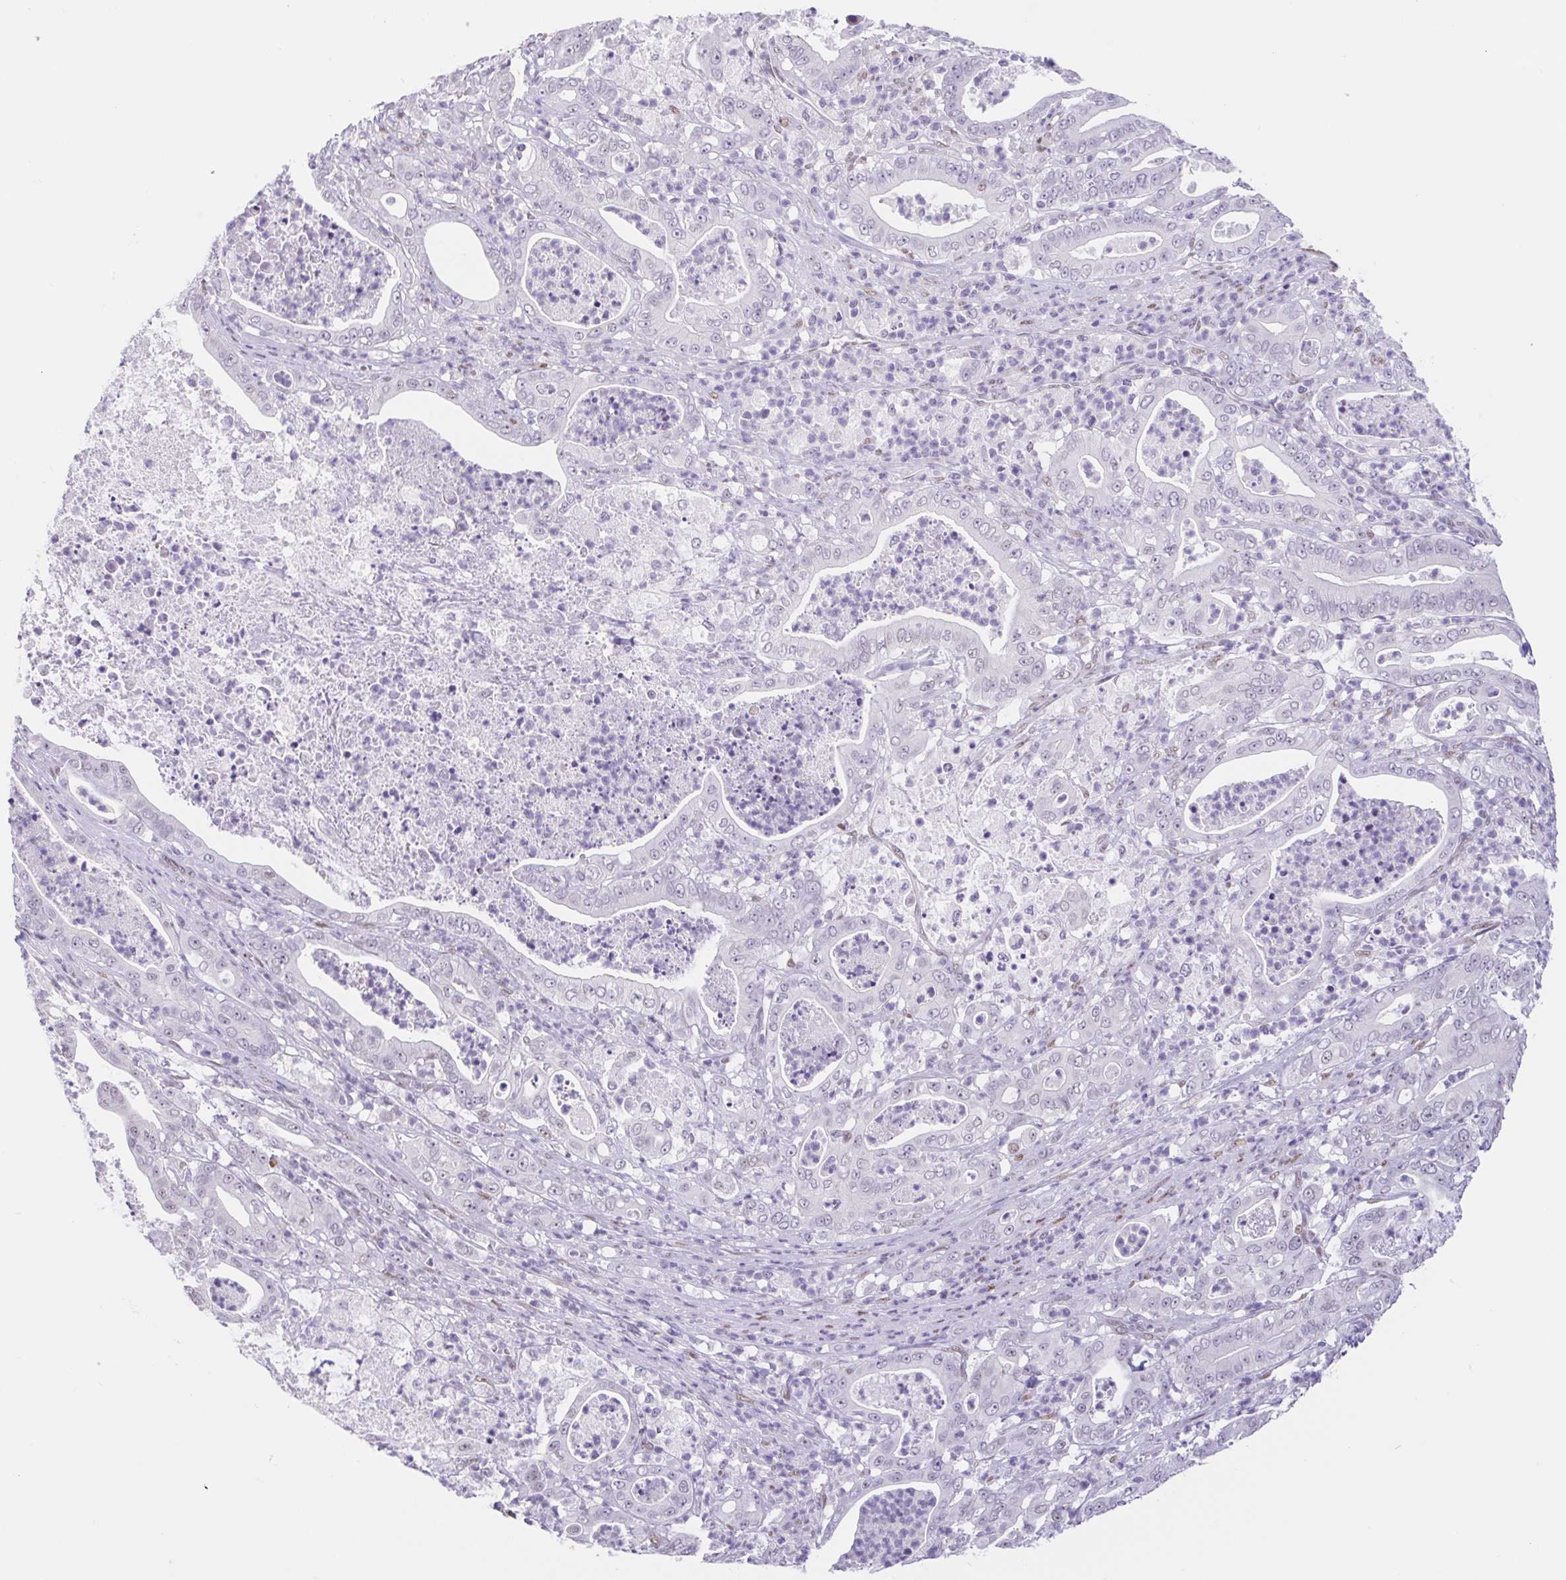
{"staining": {"intensity": "negative", "quantity": "none", "location": "none"}, "tissue": "pancreatic cancer", "cell_type": "Tumor cells", "image_type": "cancer", "snomed": [{"axis": "morphology", "description": "Adenocarcinoma, NOS"}, {"axis": "topography", "description": "Pancreas"}], "caption": "Tumor cells show no significant positivity in pancreatic cancer (adenocarcinoma).", "gene": "CAND1", "patient": {"sex": "male", "age": 71}}